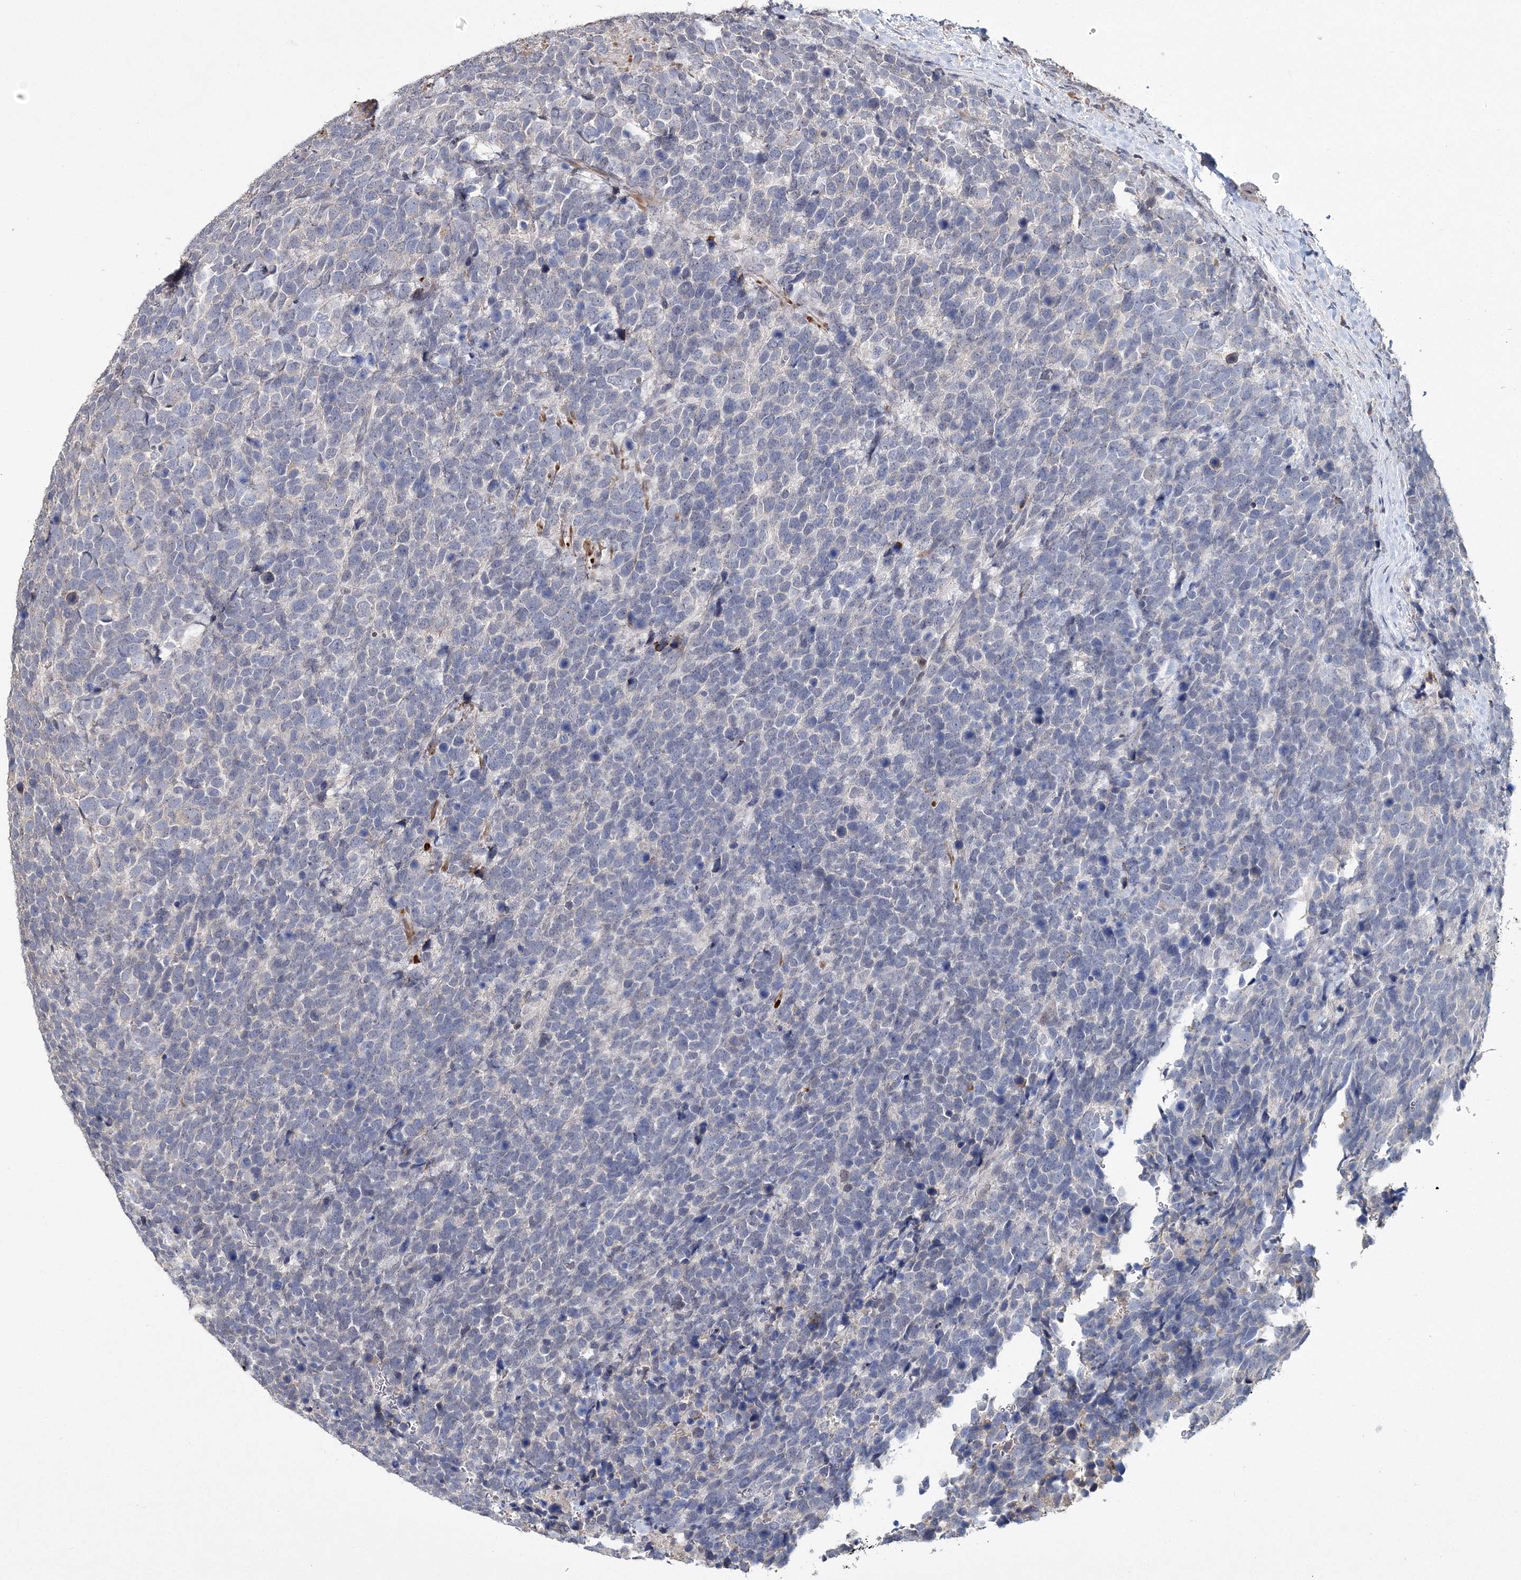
{"staining": {"intensity": "negative", "quantity": "none", "location": "none"}, "tissue": "urothelial cancer", "cell_type": "Tumor cells", "image_type": "cancer", "snomed": [{"axis": "morphology", "description": "Urothelial carcinoma, High grade"}, {"axis": "topography", "description": "Urinary bladder"}], "caption": "DAB immunohistochemical staining of human urothelial carcinoma (high-grade) exhibits no significant positivity in tumor cells. (Stains: DAB (3,3'-diaminobenzidine) immunohistochemistry with hematoxylin counter stain, Microscopy: brightfield microscopy at high magnification).", "gene": "GJB5", "patient": {"sex": "female", "age": 82}}